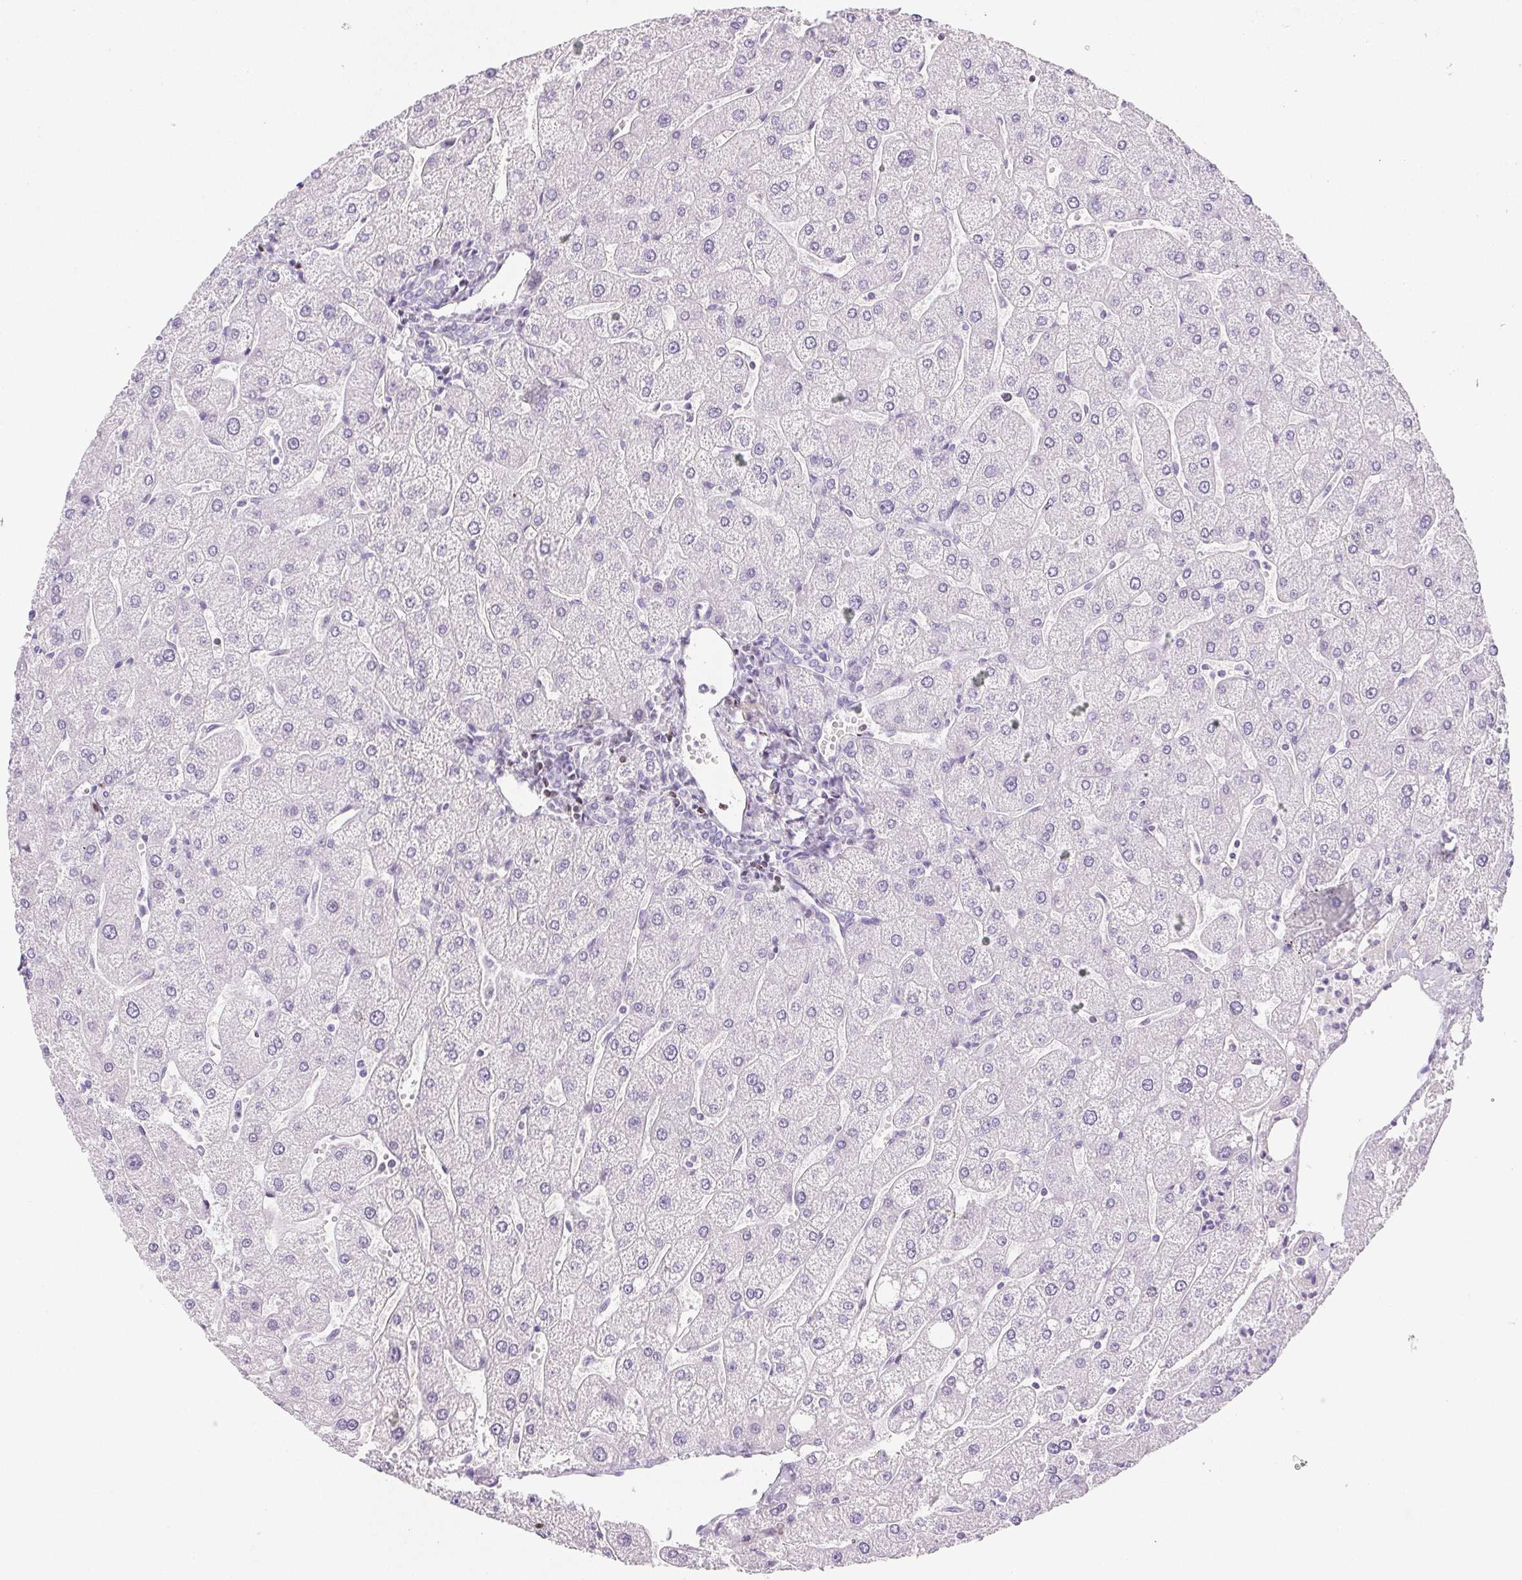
{"staining": {"intensity": "negative", "quantity": "none", "location": "none"}, "tissue": "liver", "cell_type": "Cholangiocytes", "image_type": "normal", "snomed": [{"axis": "morphology", "description": "Normal tissue, NOS"}, {"axis": "topography", "description": "Liver"}], "caption": "A high-resolution photomicrograph shows immunohistochemistry staining of benign liver, which demonstrates no significant expression in cholangiocytes. Brightfield microscopy of IHC stained with DAB (3,3'-diaminobenzidine) (brown) and hematoxylin (blue), captured at high magnification.", "gene": "BEND2", "patient": {"sex": "male", "age": 67}}